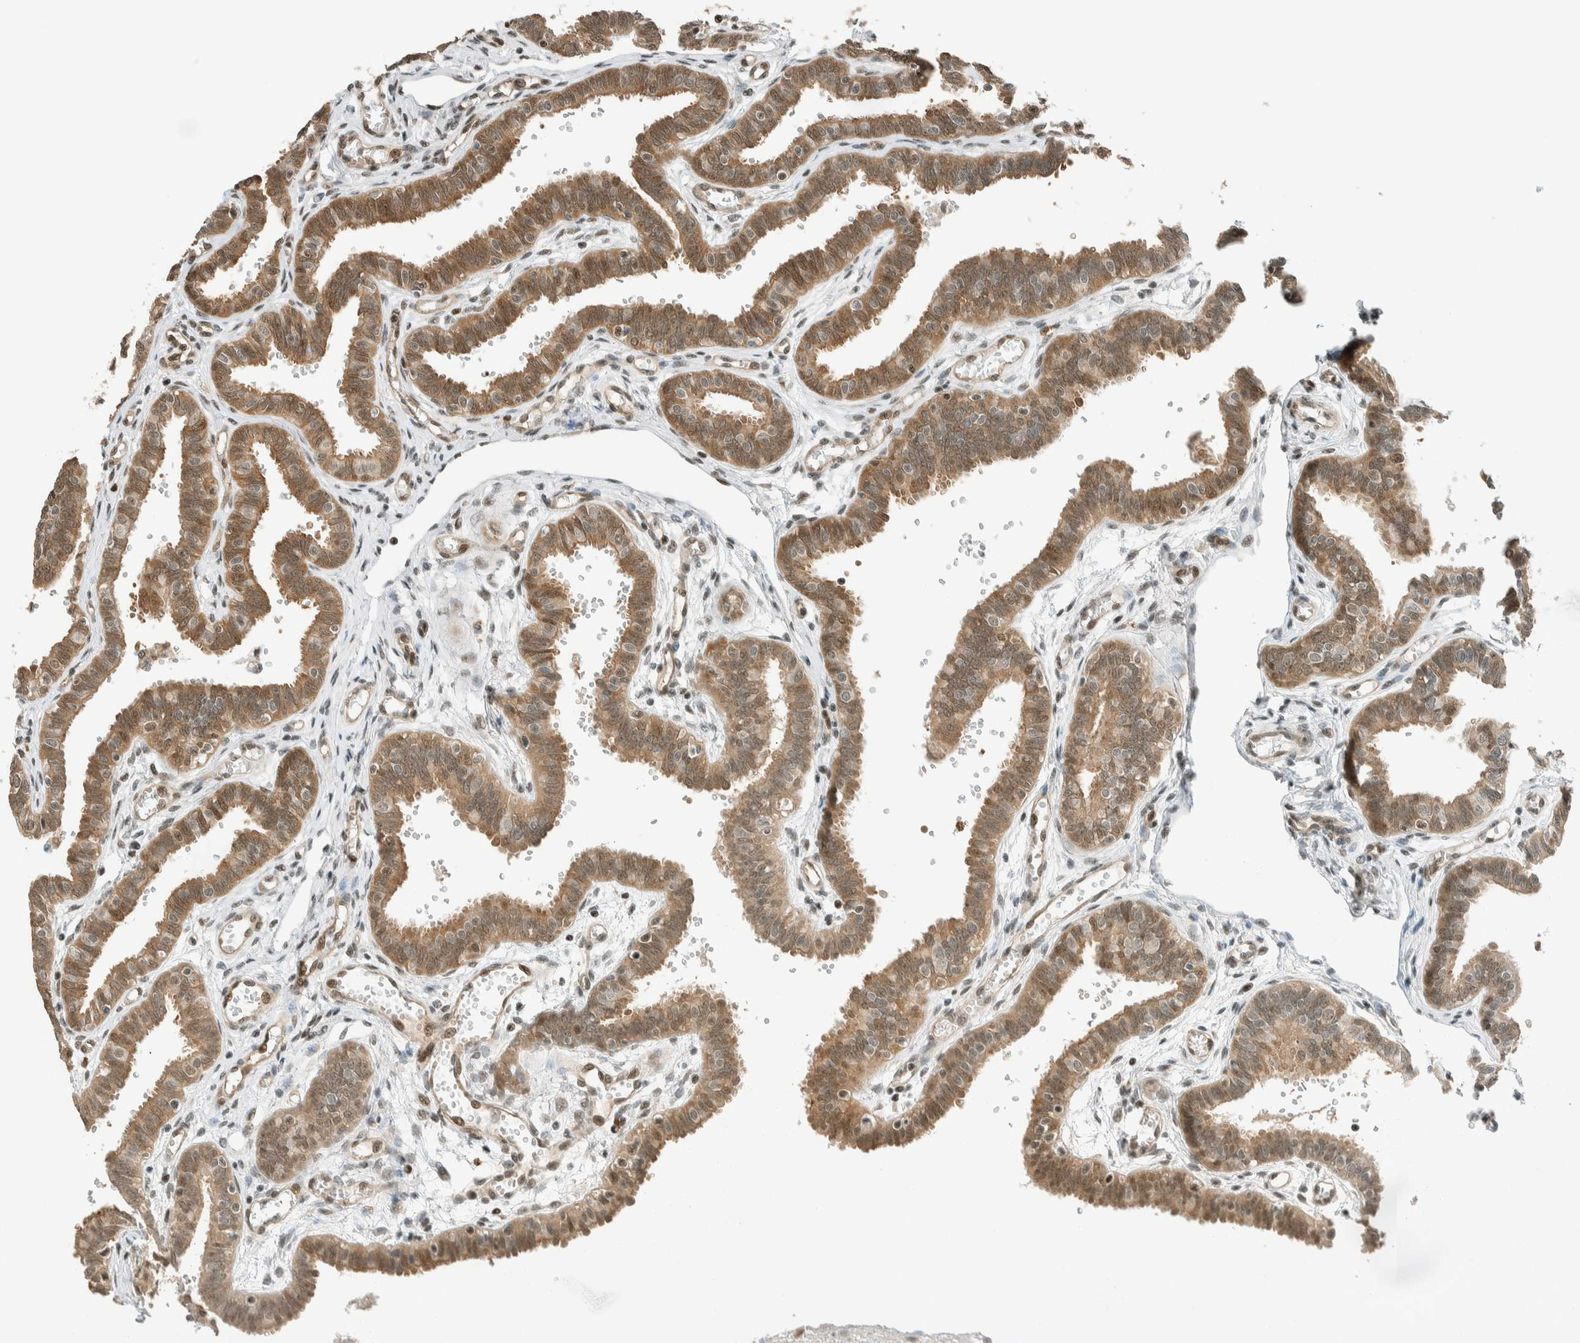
{"staining": {"intensity": "moderate", "quantity": ">75%", "location": "cytoplasmic/membranous,nuclear"}, "tissue": "fallopian tube", "cell_type": "Glandular cells", "image_type": "normal", "snomed": [{"axis": "morphology", "description": "Normal tissue, NOS"}, {"axis": "topography", "description": "Fallopian tube"}], "caption": "High-power microscopy captured an immunohistochemistry micrograph of normal fallopian tube, revealing moderate cytoplasmic/membranous,nuclear expression in about >75% of glandular cells.", "gene": "NIBAN2", "patient": {"sex": "female", "age": 32}}